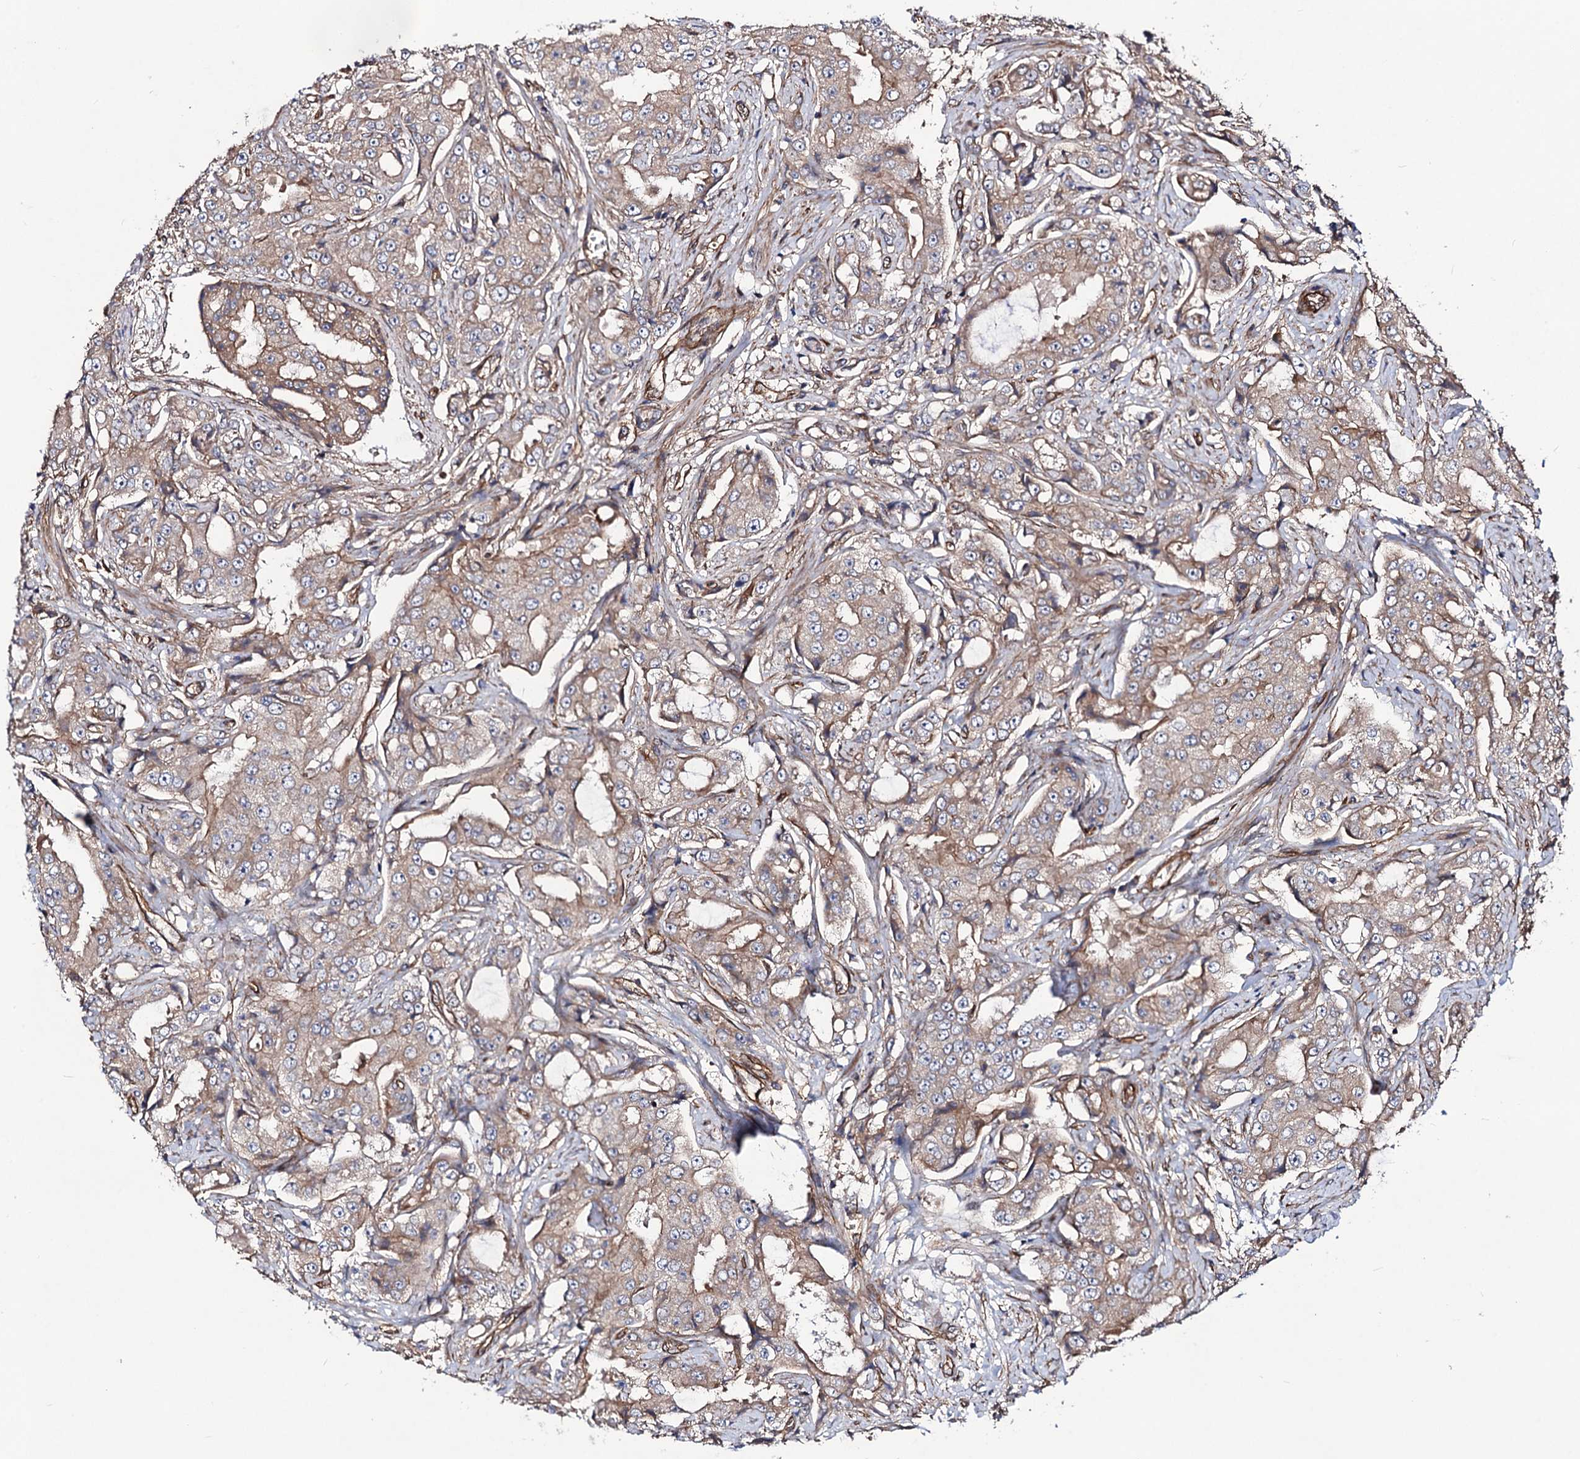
{"staining": {"intensity": "moderate", "quantity": ">75%", "location": "cytoplasmic/membranous"}, "tissue": "prostate cancer", "cell_type": "Tumor cells", "image_type": "cancer", "snomed": [{"axis": "morphology", "description": "Adenocarcinoma, High grade"}, {"axis": "topography", "description": "Prostate"}], "caption": "Prostate cancer stained for a protein (brown) displays moderate cytoplasmic/membranous positive staining in about >75% of tumor cells.", "gene": "CIP2A", "patient": {"sex": "male", "age": 73}}